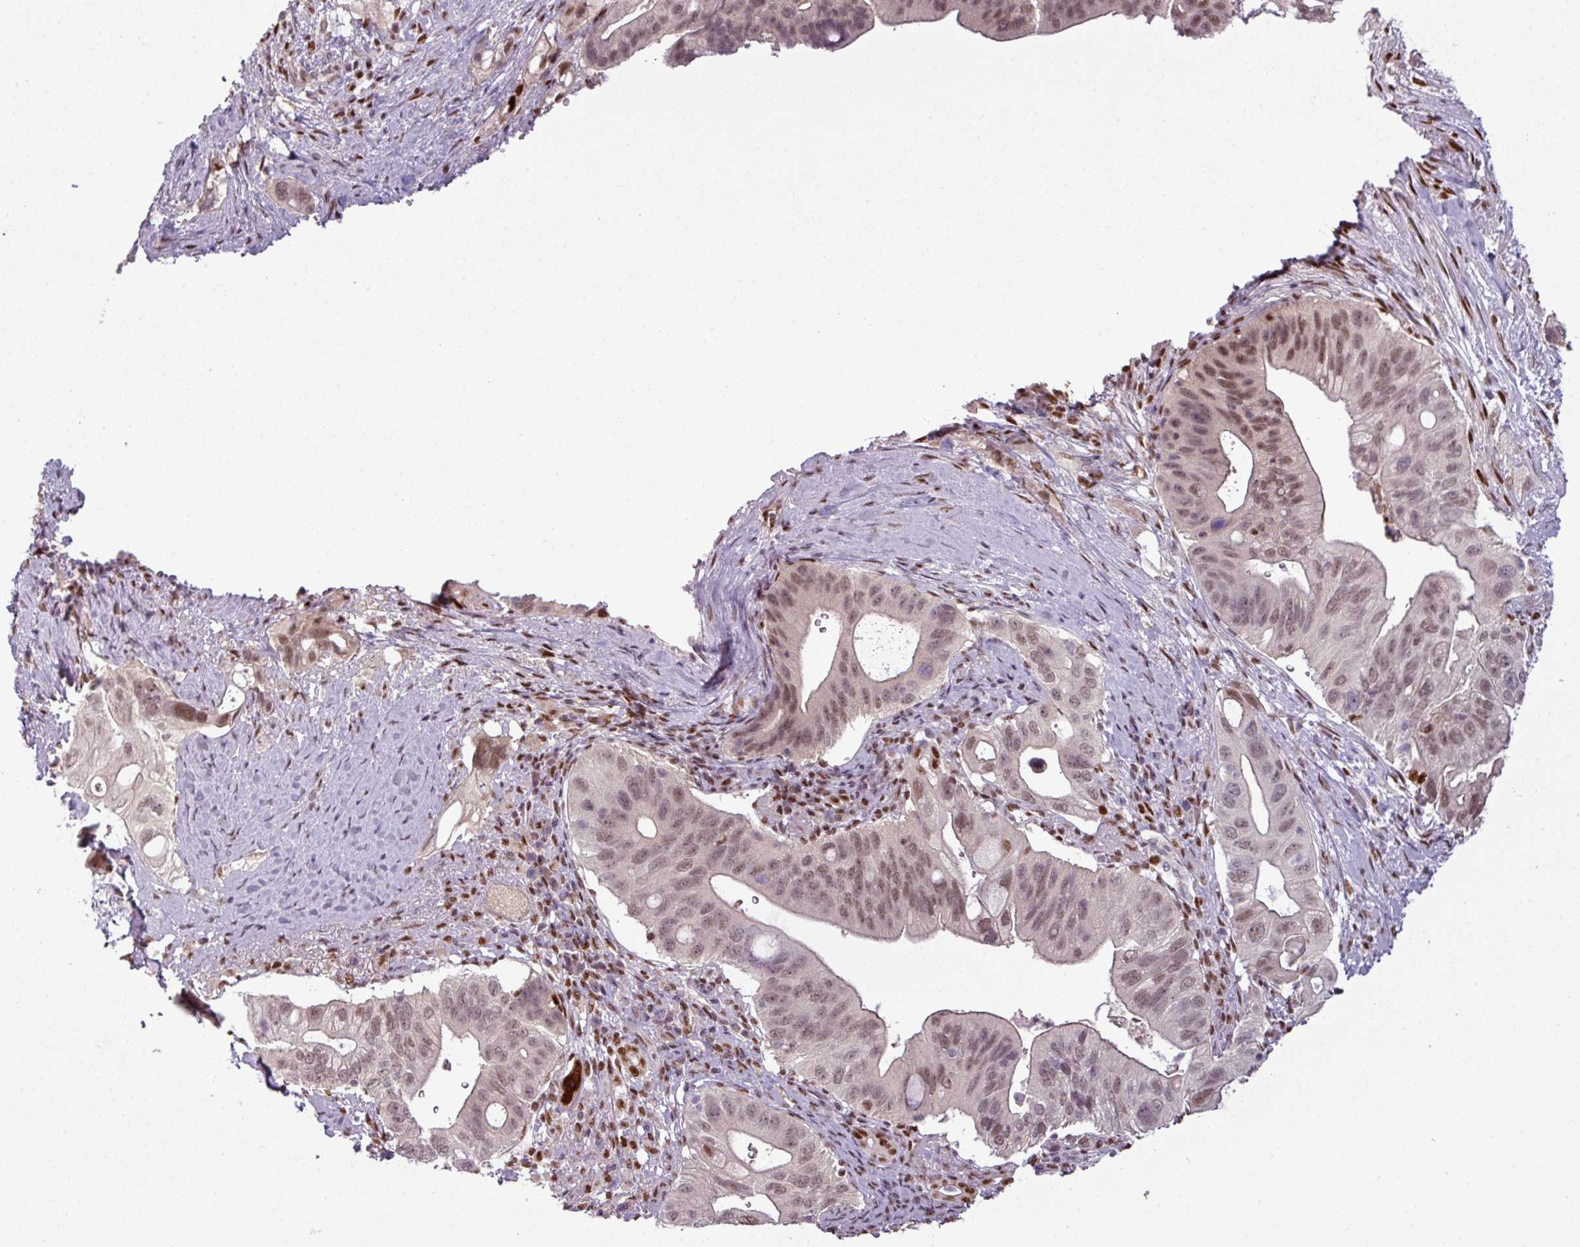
{"staining": {"intensity": "moderate", "quantity": ">75%", "location": "nuclear"}, "tissue": "pancreatic cancer", "cell_type": "Tumor cells", "image_type": "cancer", "snomed": [{"axis": "morphology", "description": "Adenocarcinoma, NOS"}, {"axis": "topography", "description": "Pancreas"}], "caption": "Tumor cells reveal moderate nuclear staining in about >75% of cells in pancreatic cancer (adenocarcinoma).", "gene": "IRF2BPL", "patient": {"sex": "female", "age": 72}}